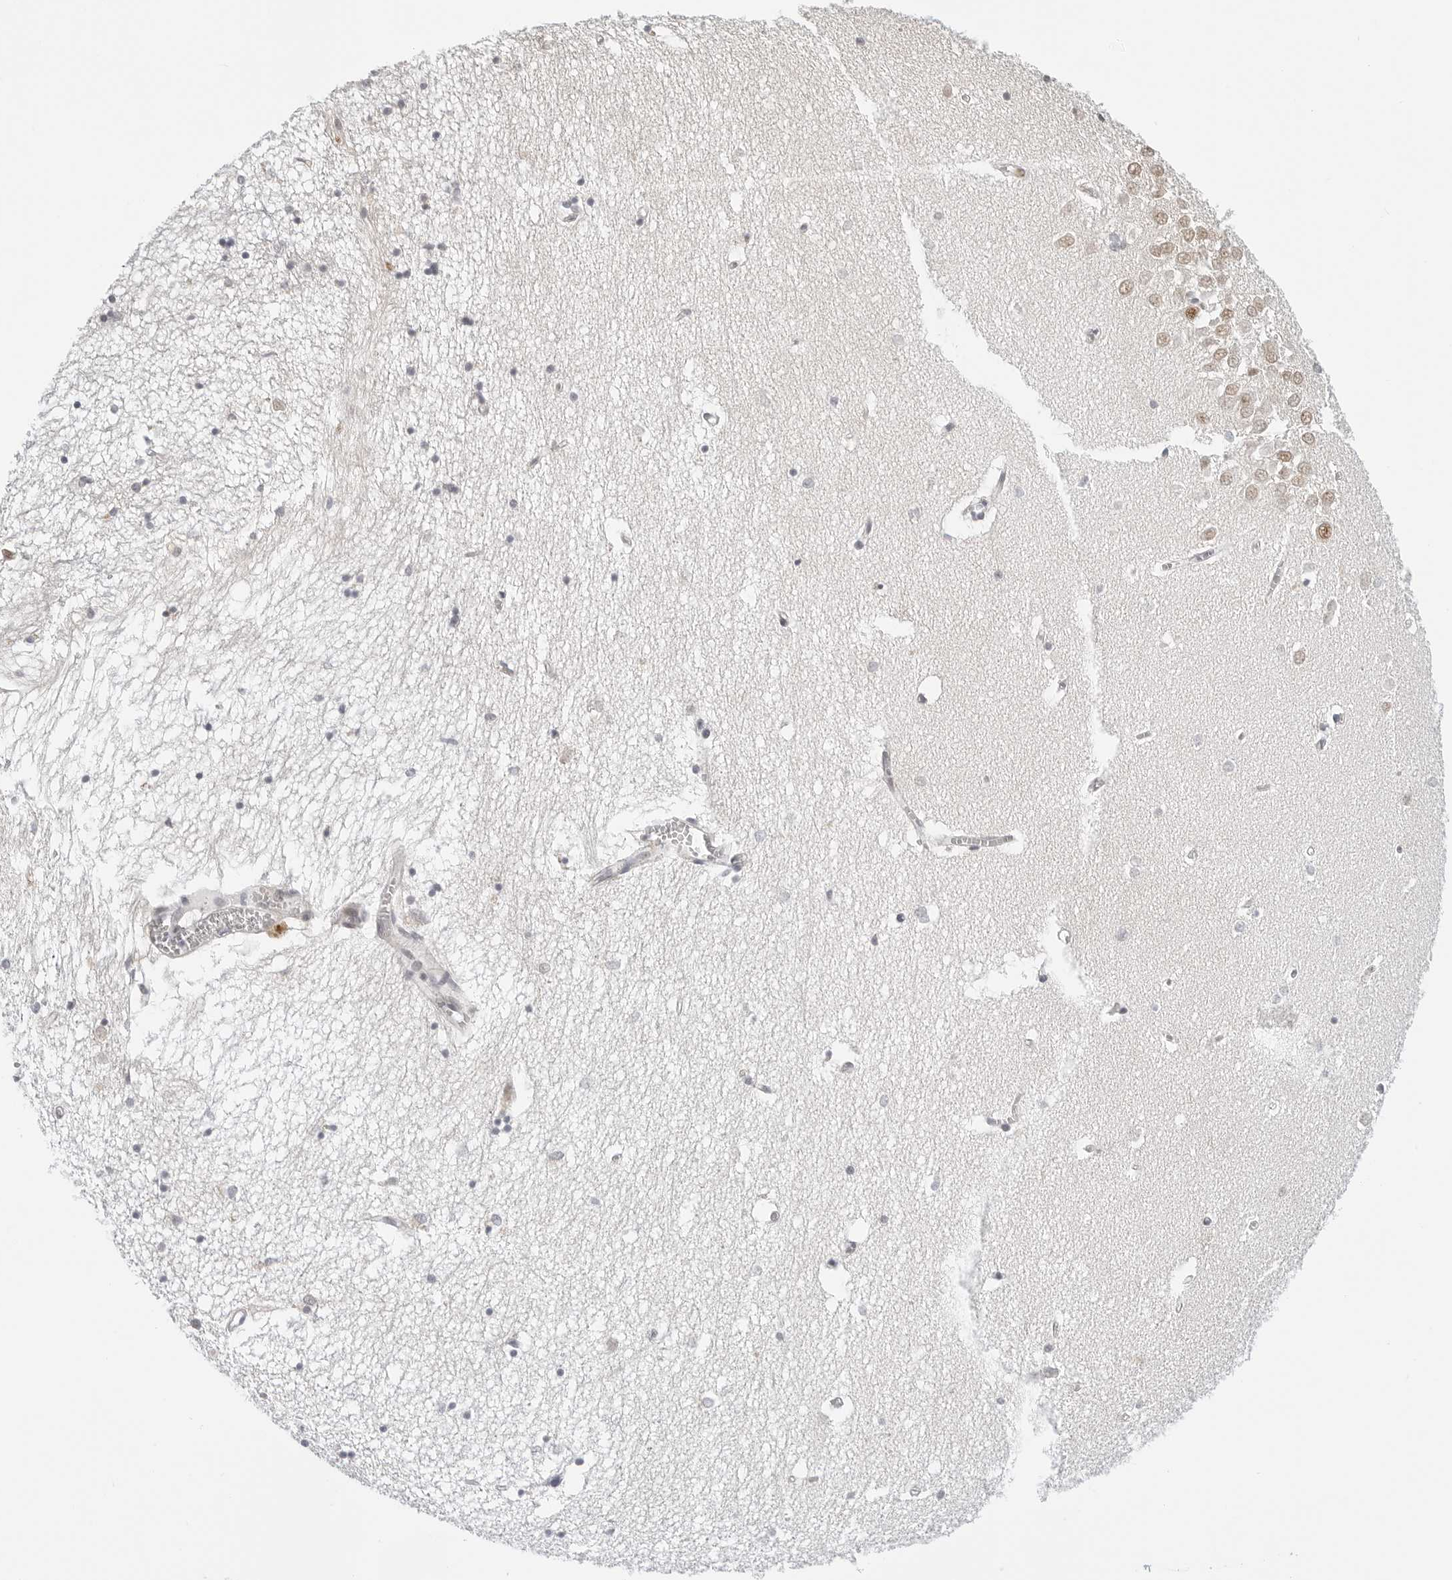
{"staining": {"intensity": "negative", "quantity": "none", "location": "none"}, "tissue": "hippocampus", "cell_type": "Glial cells", "image_type": "normal", "snomed": [{"axis": "morphology", "description": "Normal tissue, NOS"}, {"axis": "topography", "description": "Hippocampus"}], "caption": "High power microscopy histopathology image of an immunohistochemistry image of unremarkable hippocampus, revealing no significant positivity in glial cells.", "gene": "TSEN2", "patient": {"sex": "male", "age": 70}}